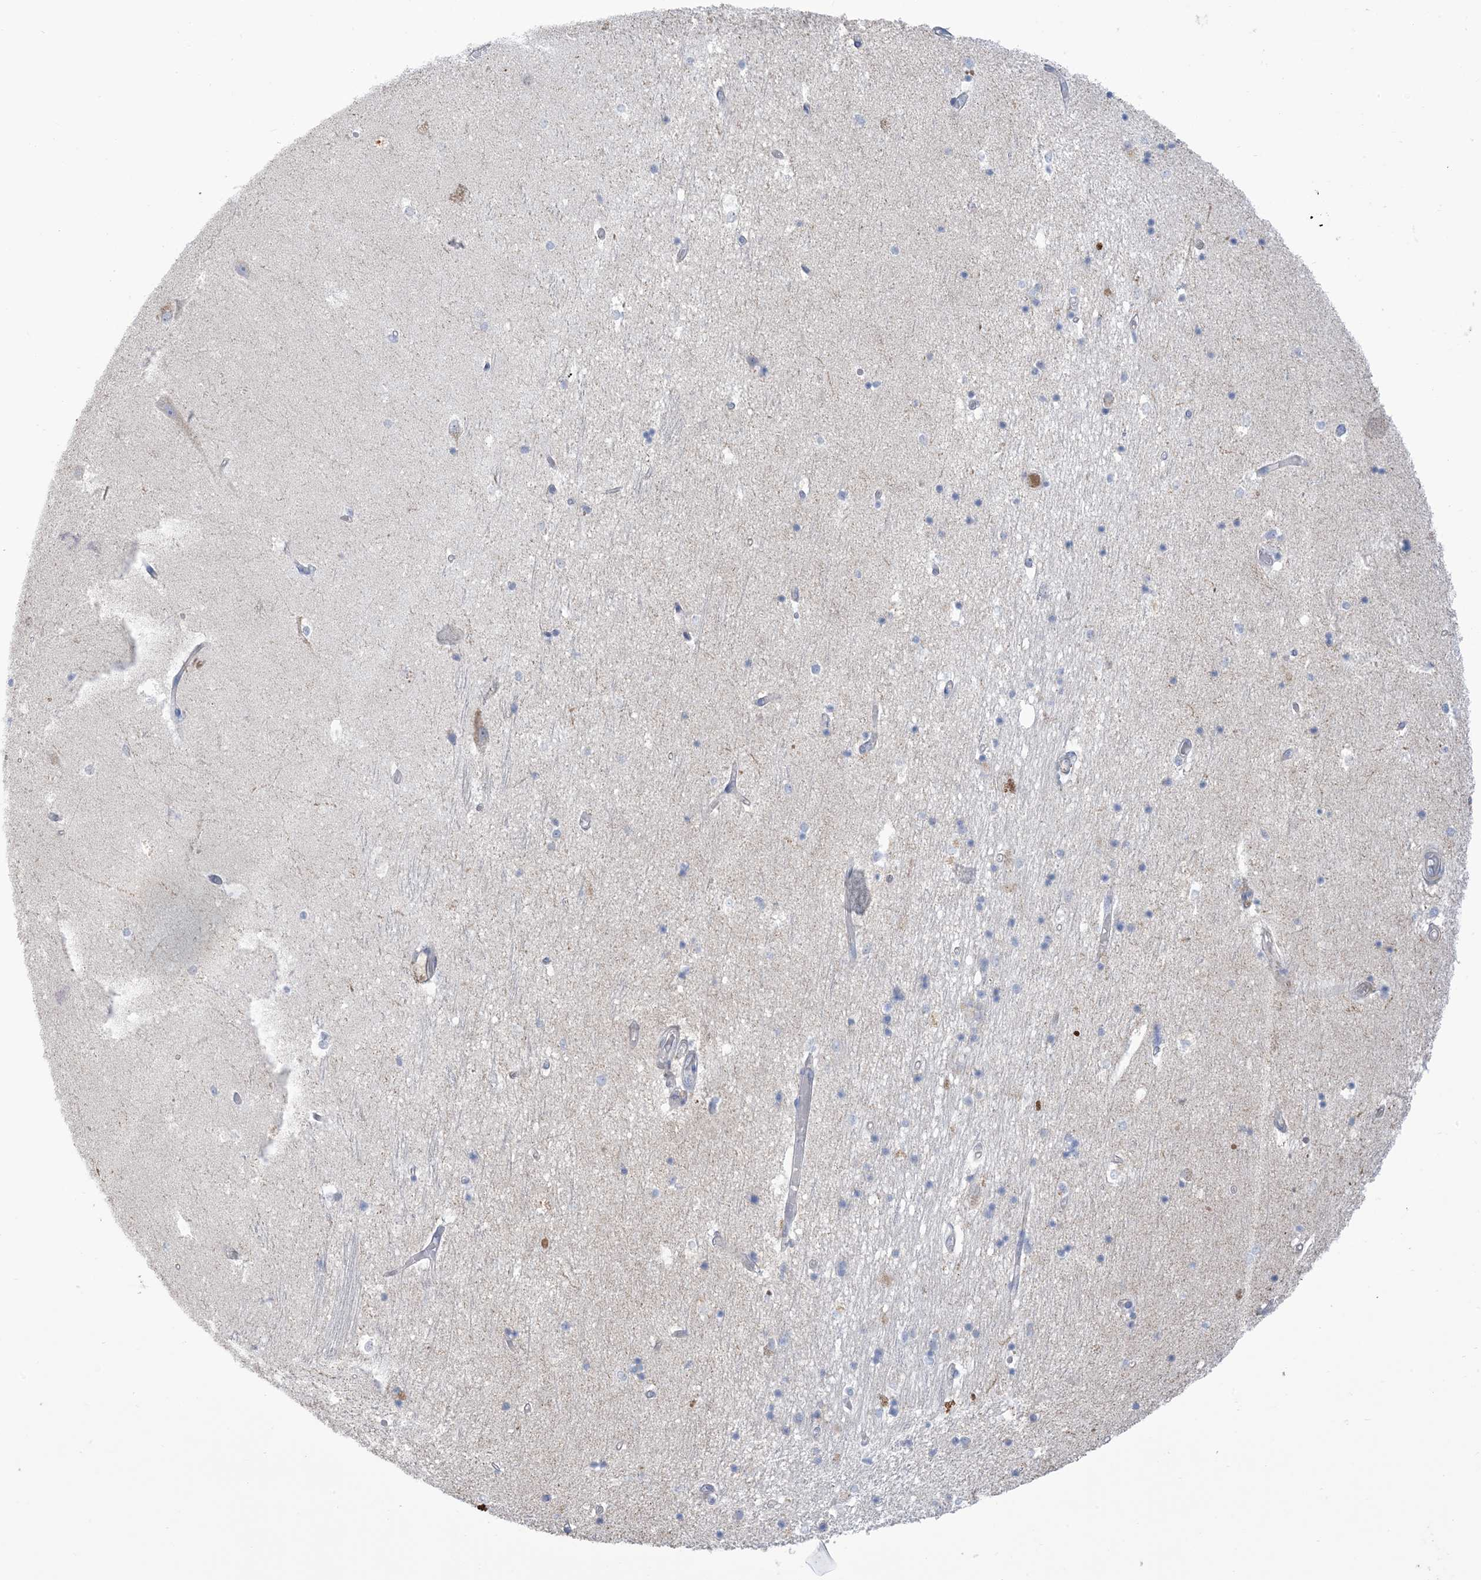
{"staining": {"intensity": "negative", "quantity": "none", "location": "none"}, "tissue": "hippocampus", "cell_type": "Glial cells", "image_type": "normal", "snomed": [{"axis": "morphology", "description": "Normal tissue, NOS"}, {"axis": "topography", "description": "Hippocampus"}], "caption": "Glial cells show no significant protein positivity in benign hippocampus. Nuclei are stained in blue.", "gene": "MTHFD2L", "patient": {"sex": "male", "age": 45}}